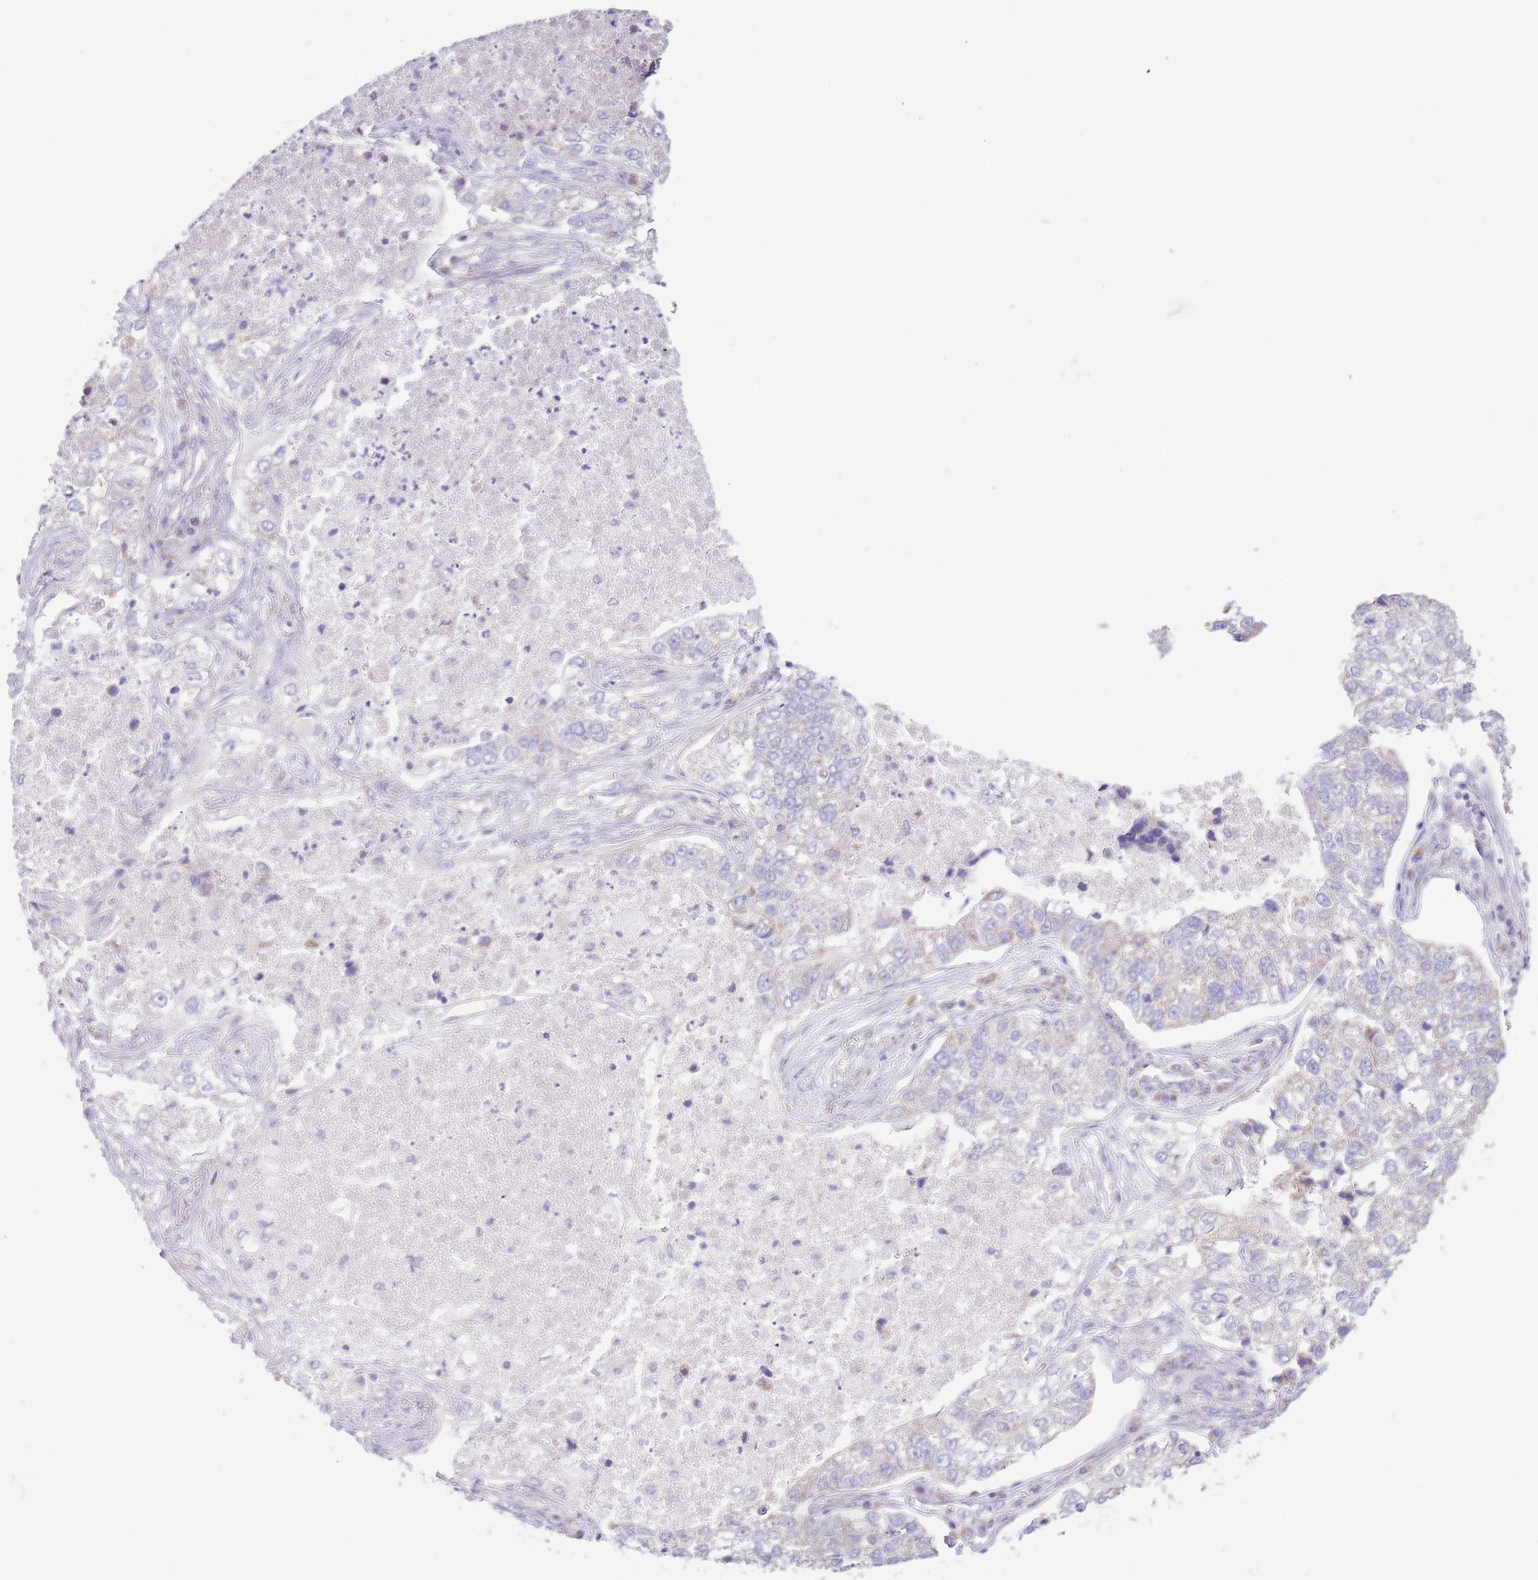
{"staining": {"intensity": "negative", "quantity": "none", "location": "none"}, "tissue": "lung cancer", "cell_type": "Tumor cells", "image_type": "cancer", "snomed": [{"axis": "morphology", "description": "Adenocarcinoma, NOS"}, {"axis": "topography", "description": "Lung"}], "caption": "Tumor cells show no significant staining in lung cancer.", "gene": "OAZ2", "patient": {"sex": "male", "age": 49}}